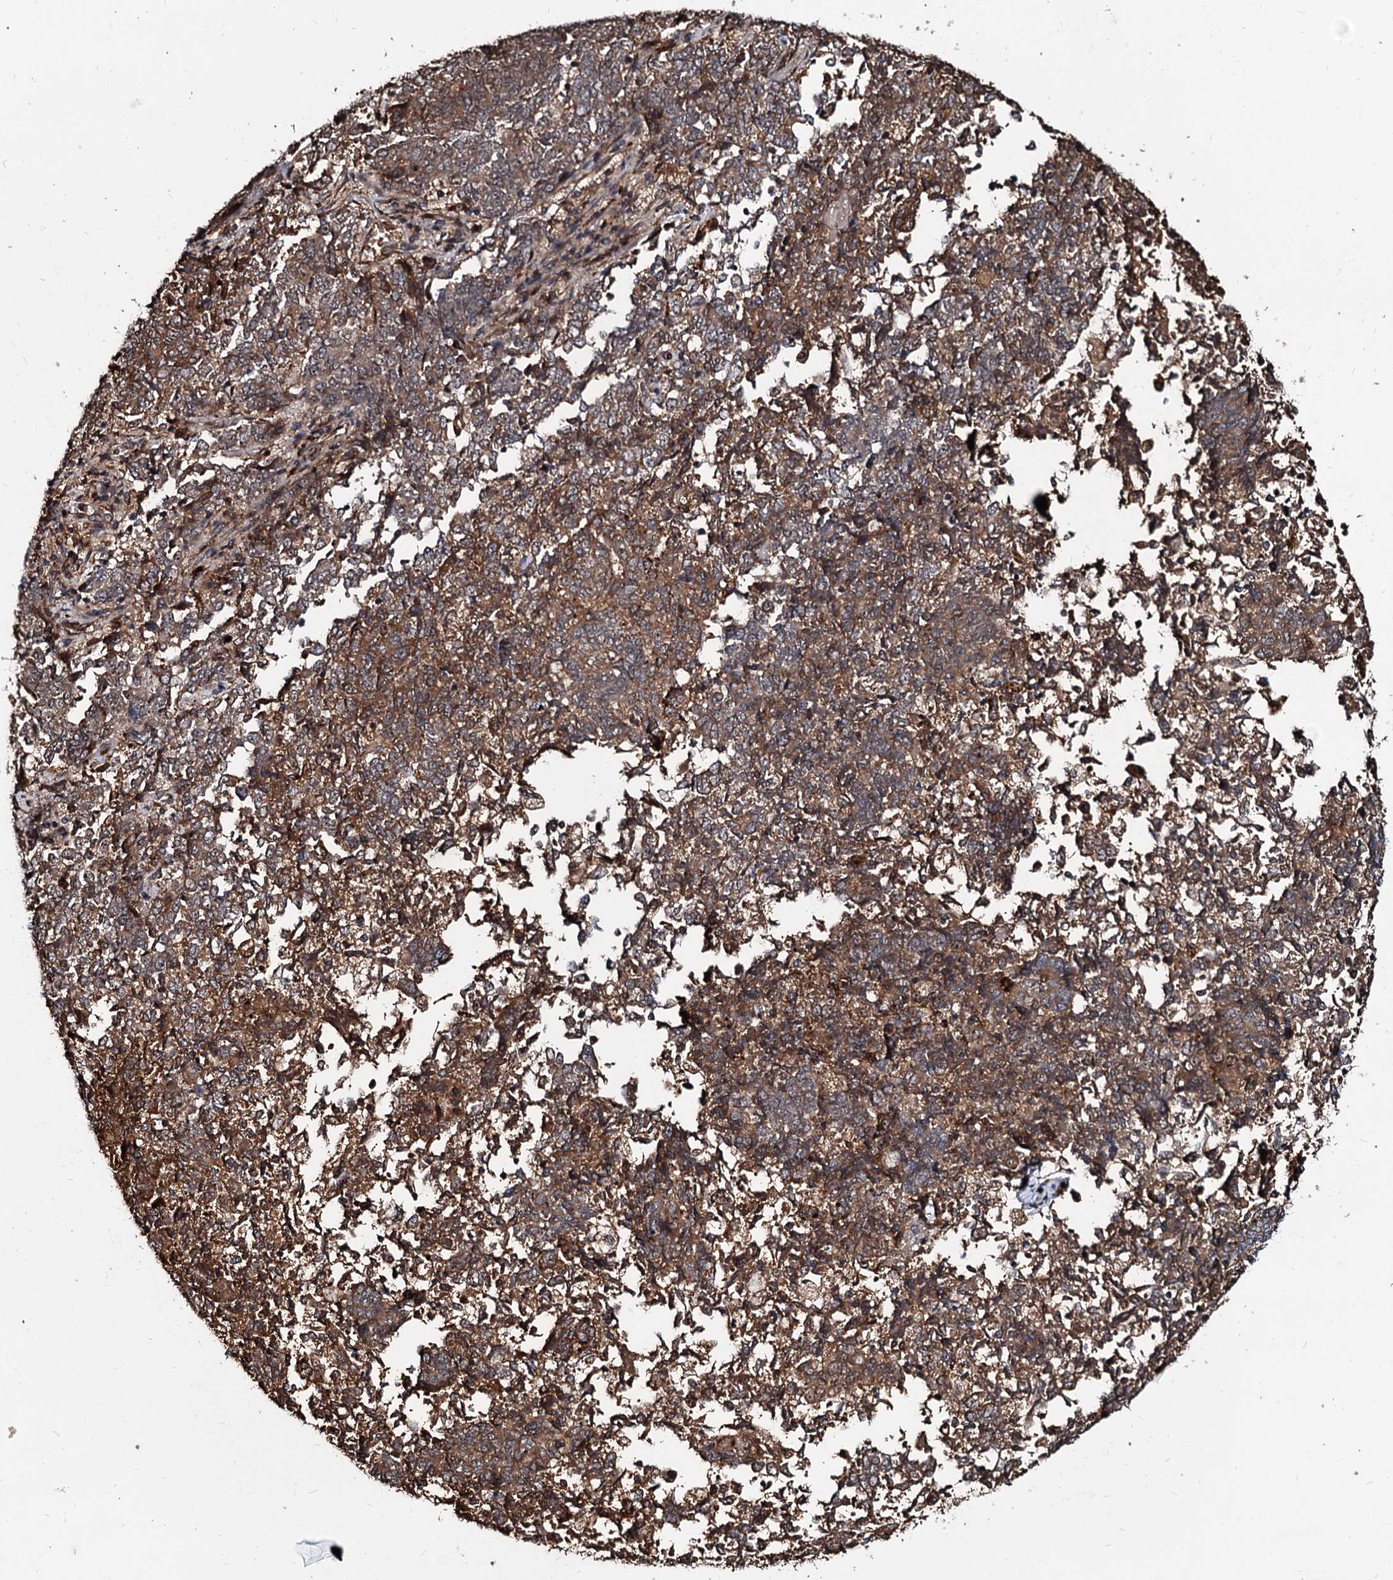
{"staining": {"intensity": "moderate", "quantity": ">75%", "location": "cytoplasmic/membranous"}, "tissue": "endometrial cancer", "cell_type": "Tumor cells", "image_type": "cancer", "snomed": [{"axis": "morphology", "description": "Adenocarcinoma, NOS"}, {"axis": "topography", "description": "Endometrium"}], "caption": "A high-resolution histopathology image shows IHC staining of endometrial adenocarcinoma, which reveals moderate cytoplasmic/membranous staining in approximately >75% of tumor cells.", "gene": "CEP192", "patient": {"sex": "female", "age": 80}}